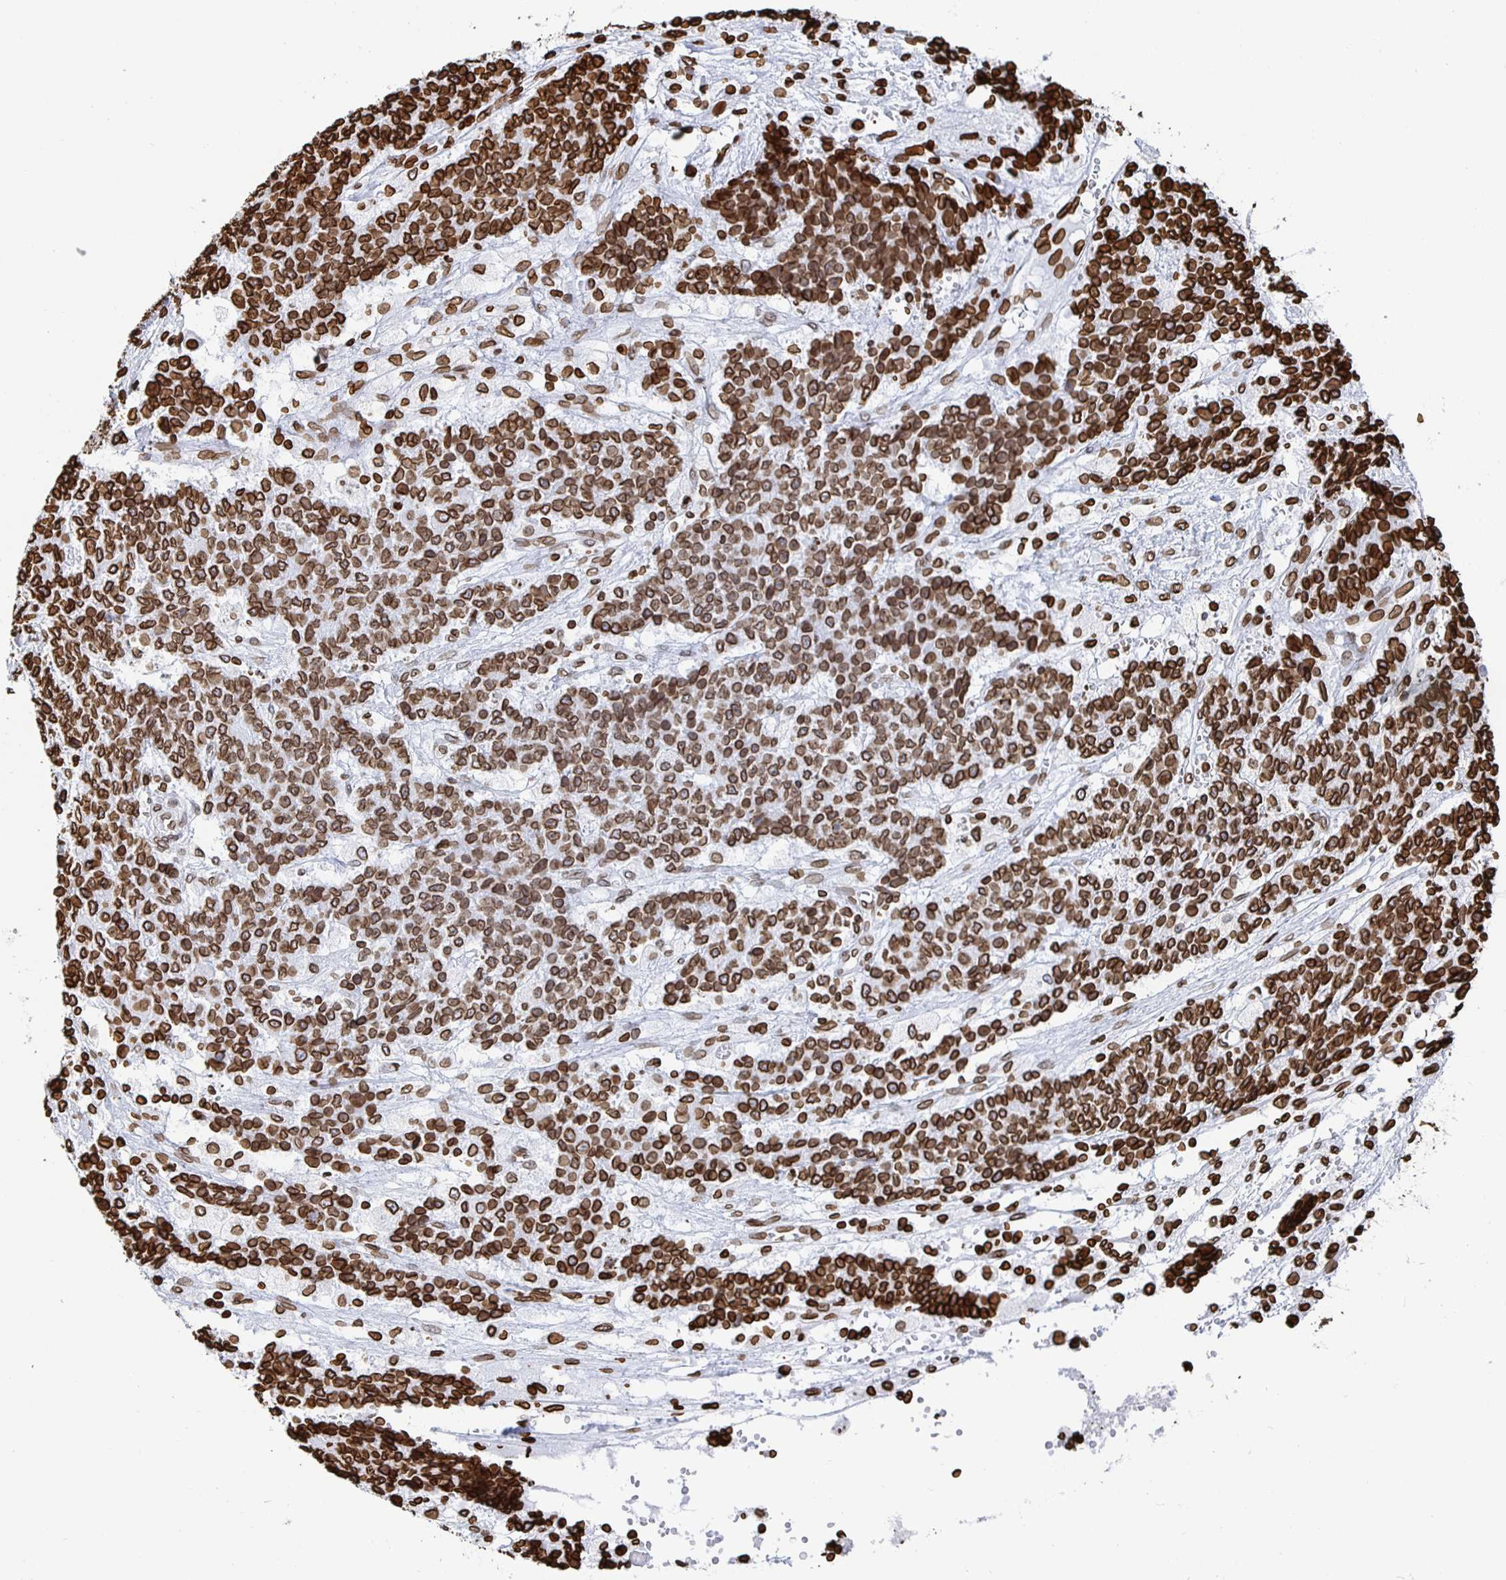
{"staining": {"intensity": "strong", "quantity": ">75%", "location": "cytoplasmic/membranous,nuclear"}, "tissue": "ovarian cancer", "cell_type": "Tumor cells", "image_type": "cancer", "snomed": [{"axis": "morphology", "description": "Carcinoma, endometroid"}, {"axis": "topography", "description": "Ovary"}], "caption": "Immunohistochemical staining of endometroid carcinoma (ovarian) displays high levels of strong cytoplasmic/membranous and nuclear expression in about >75% of tumor cells.", "gene": "LMNB1", "patient": {"sex": "female", "age": 42}}